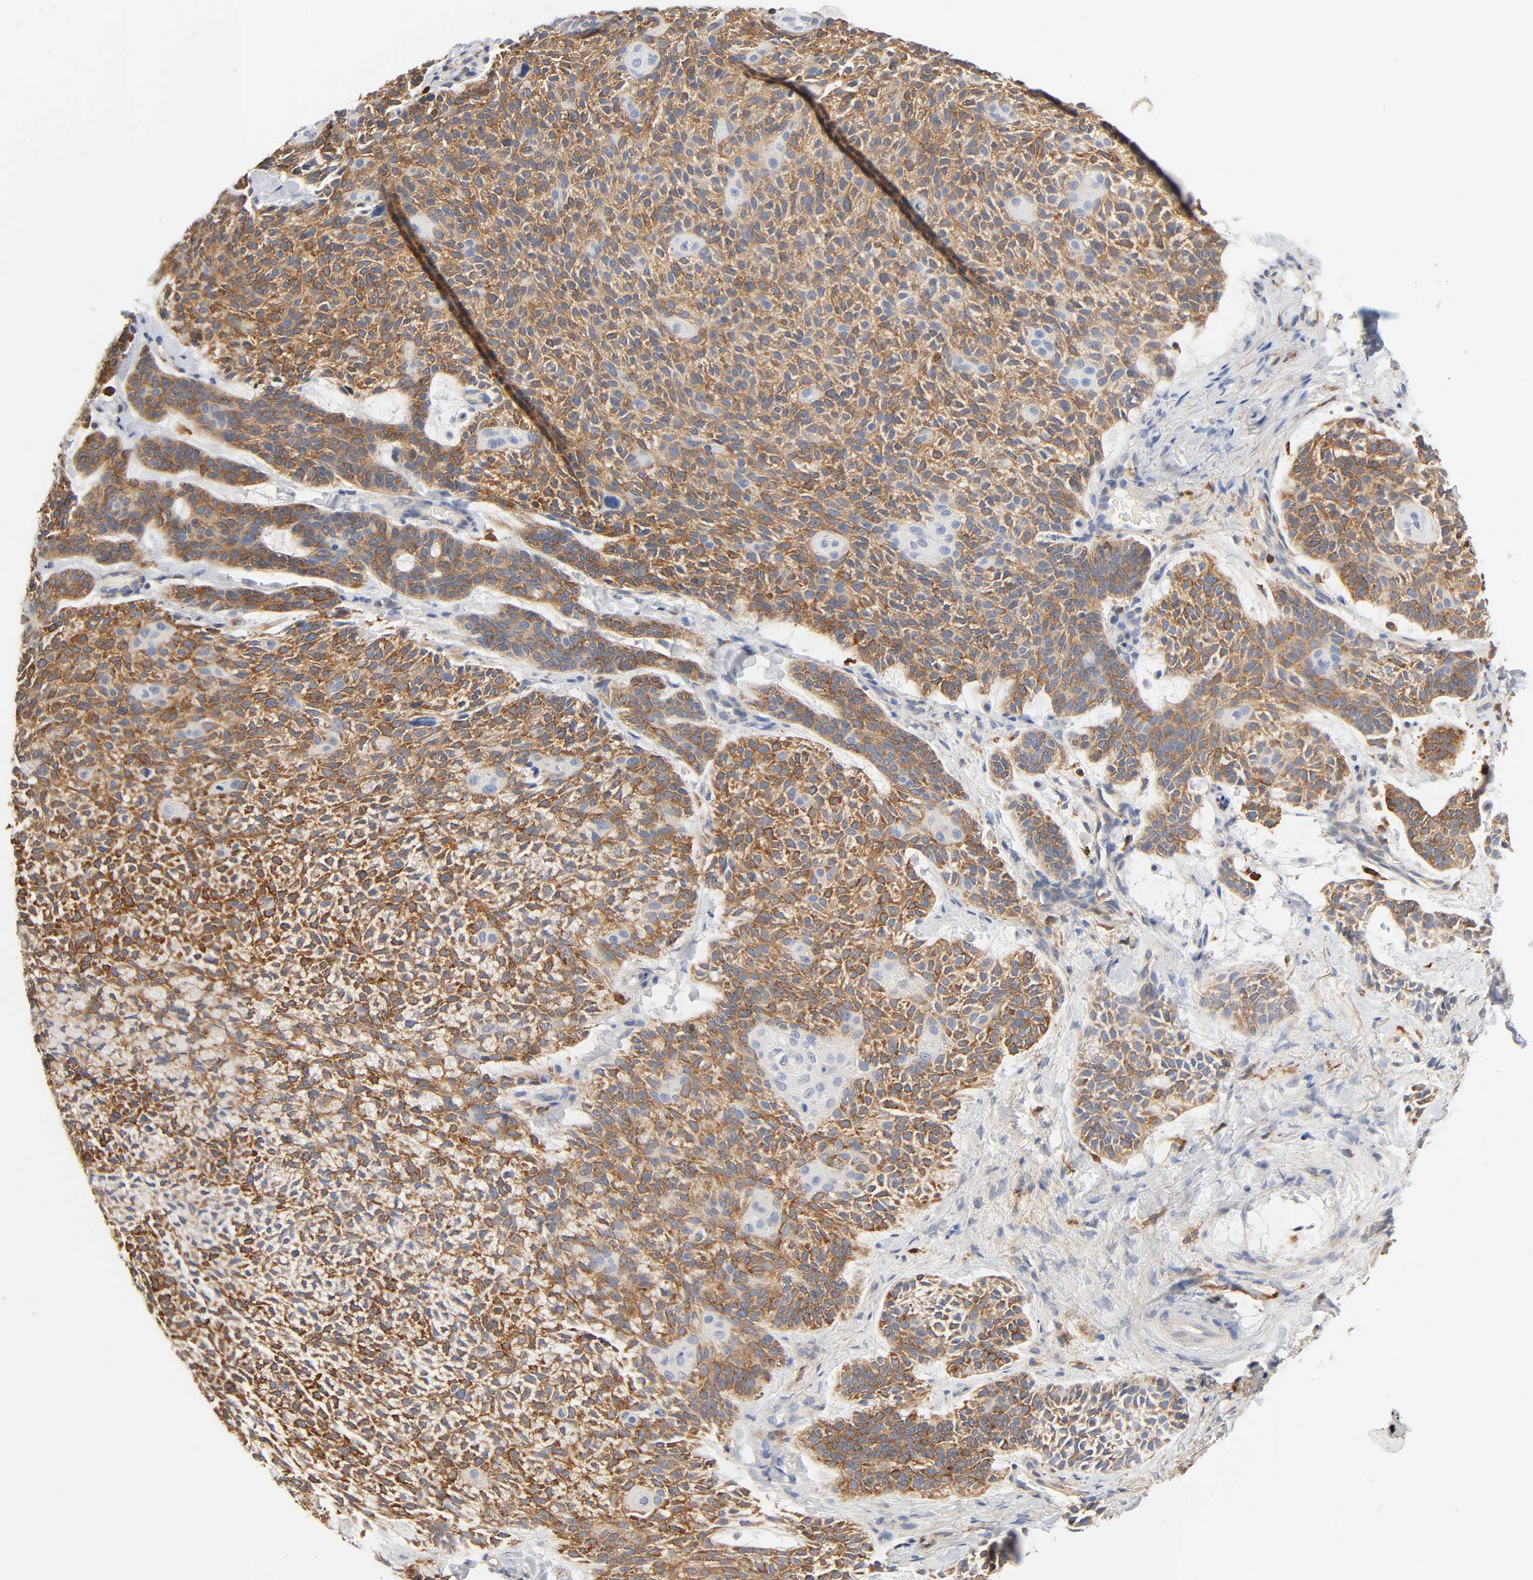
{"staining": {"intensity": "strong", "quantity": ">75%", "location": "cytoplasmic/membranous"}, "tissue": "skin cancer", "cell_type": "Tumor cells", "image_type": "cancer", "snomed": [{"axis": "morphology", "description": "Normal tissue, NOS"}, {"axis": "morphology", "description": "Basal cell carcinoma"}, {"axis": "topography", "description": "Skin"}], "caption": "Skin cancer (basal cell carcinoma) stained for a protein (brown) demonstrates strong cytoplasmic/membranous positive staining in approximately >75% of tumor cells.", "gene": "BIN1", "patient": {"sex": "female", "age": 70}}